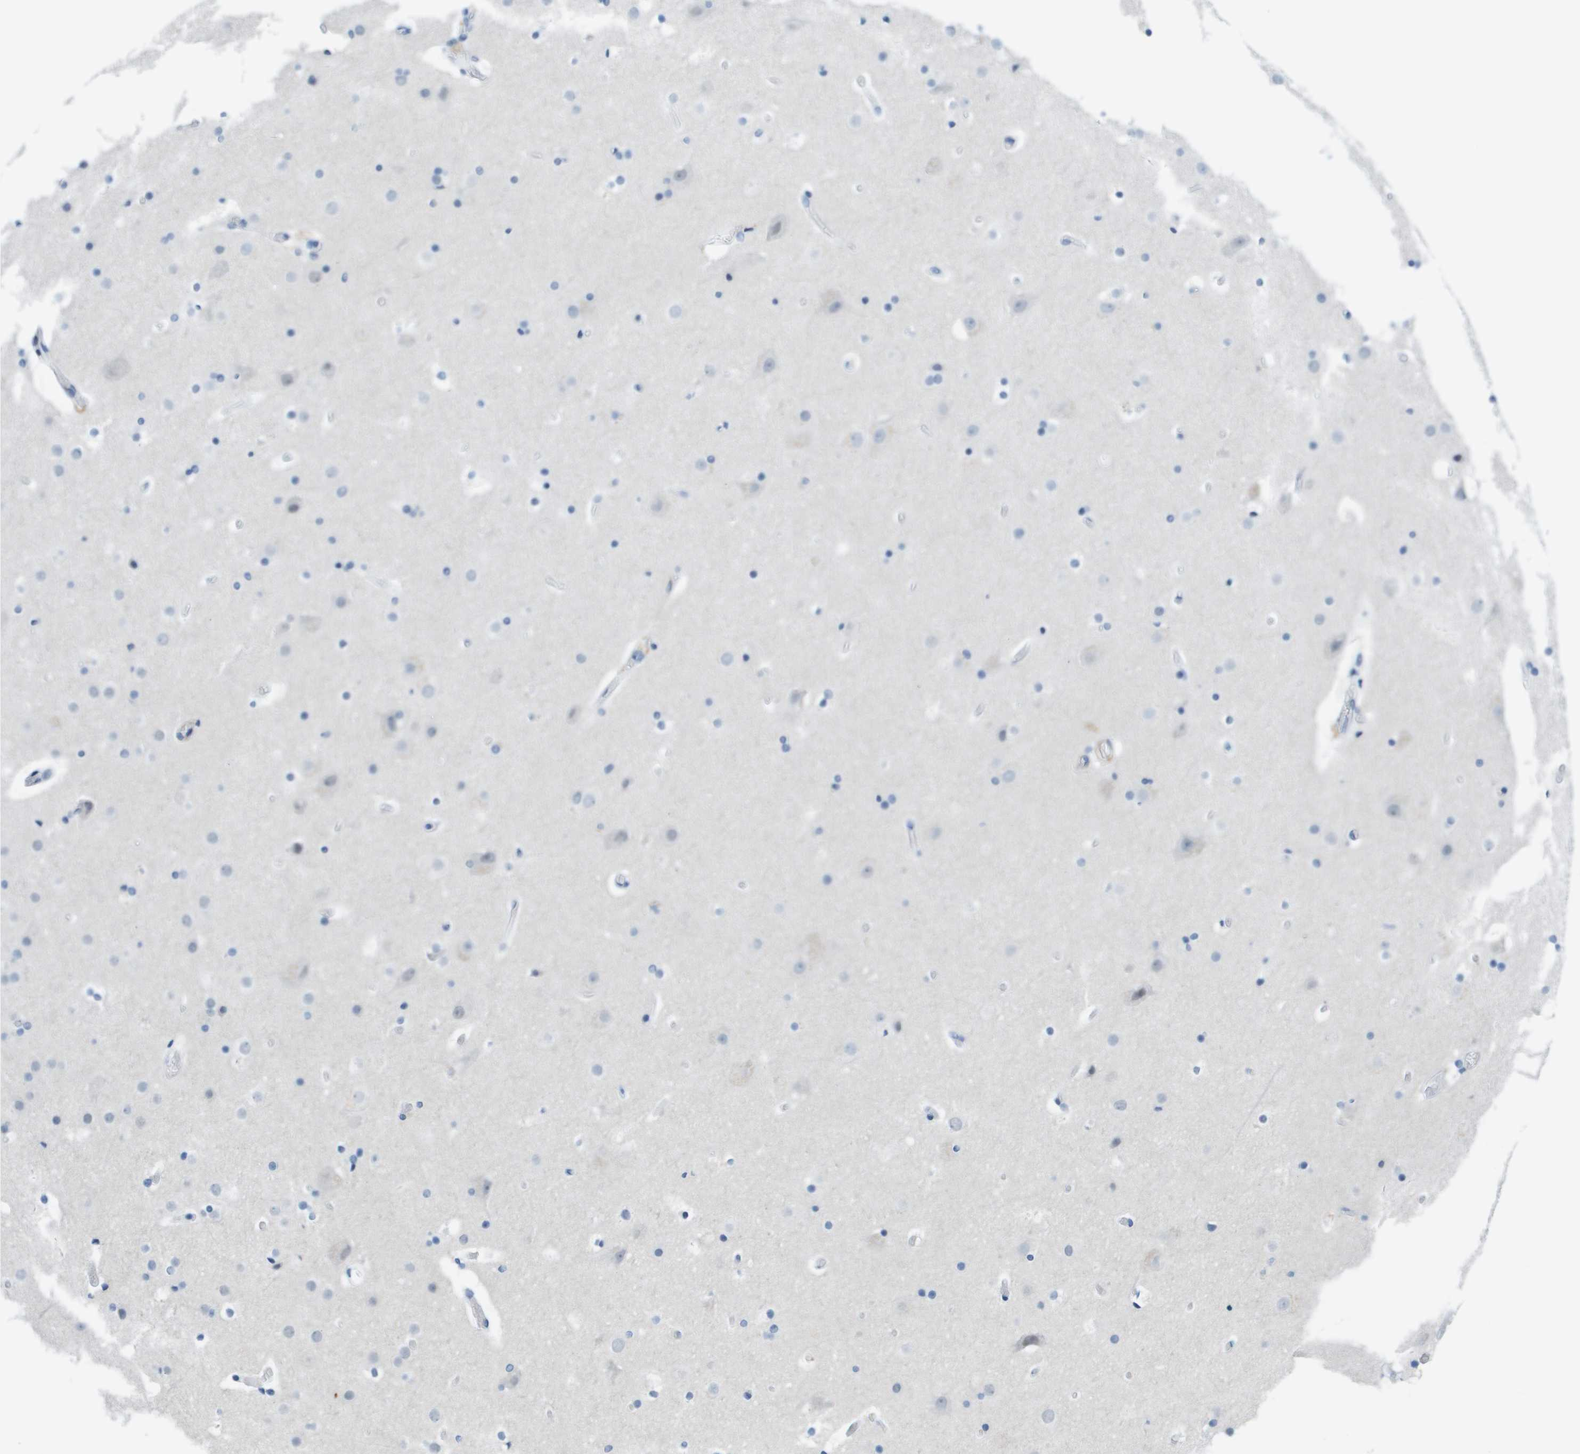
{"staining": {"intensity": "negative", "quantity": "none", "location": "none"}, "tissue": "cerebral cortex", "cell_type": "Endothelial cells", "image_type": "normal", "snomed": [{"axis": "morphology", "description": "Normal tissue, NOS"}, {"axis": "topography", "description": "Cerebral cortex"}], "caption": "The micrograph demonstrates no significant staining in endothelial cells of cerebral cortex.", "gene": "ZBTB43", "patient": {"sex": "male", "age": 57}}